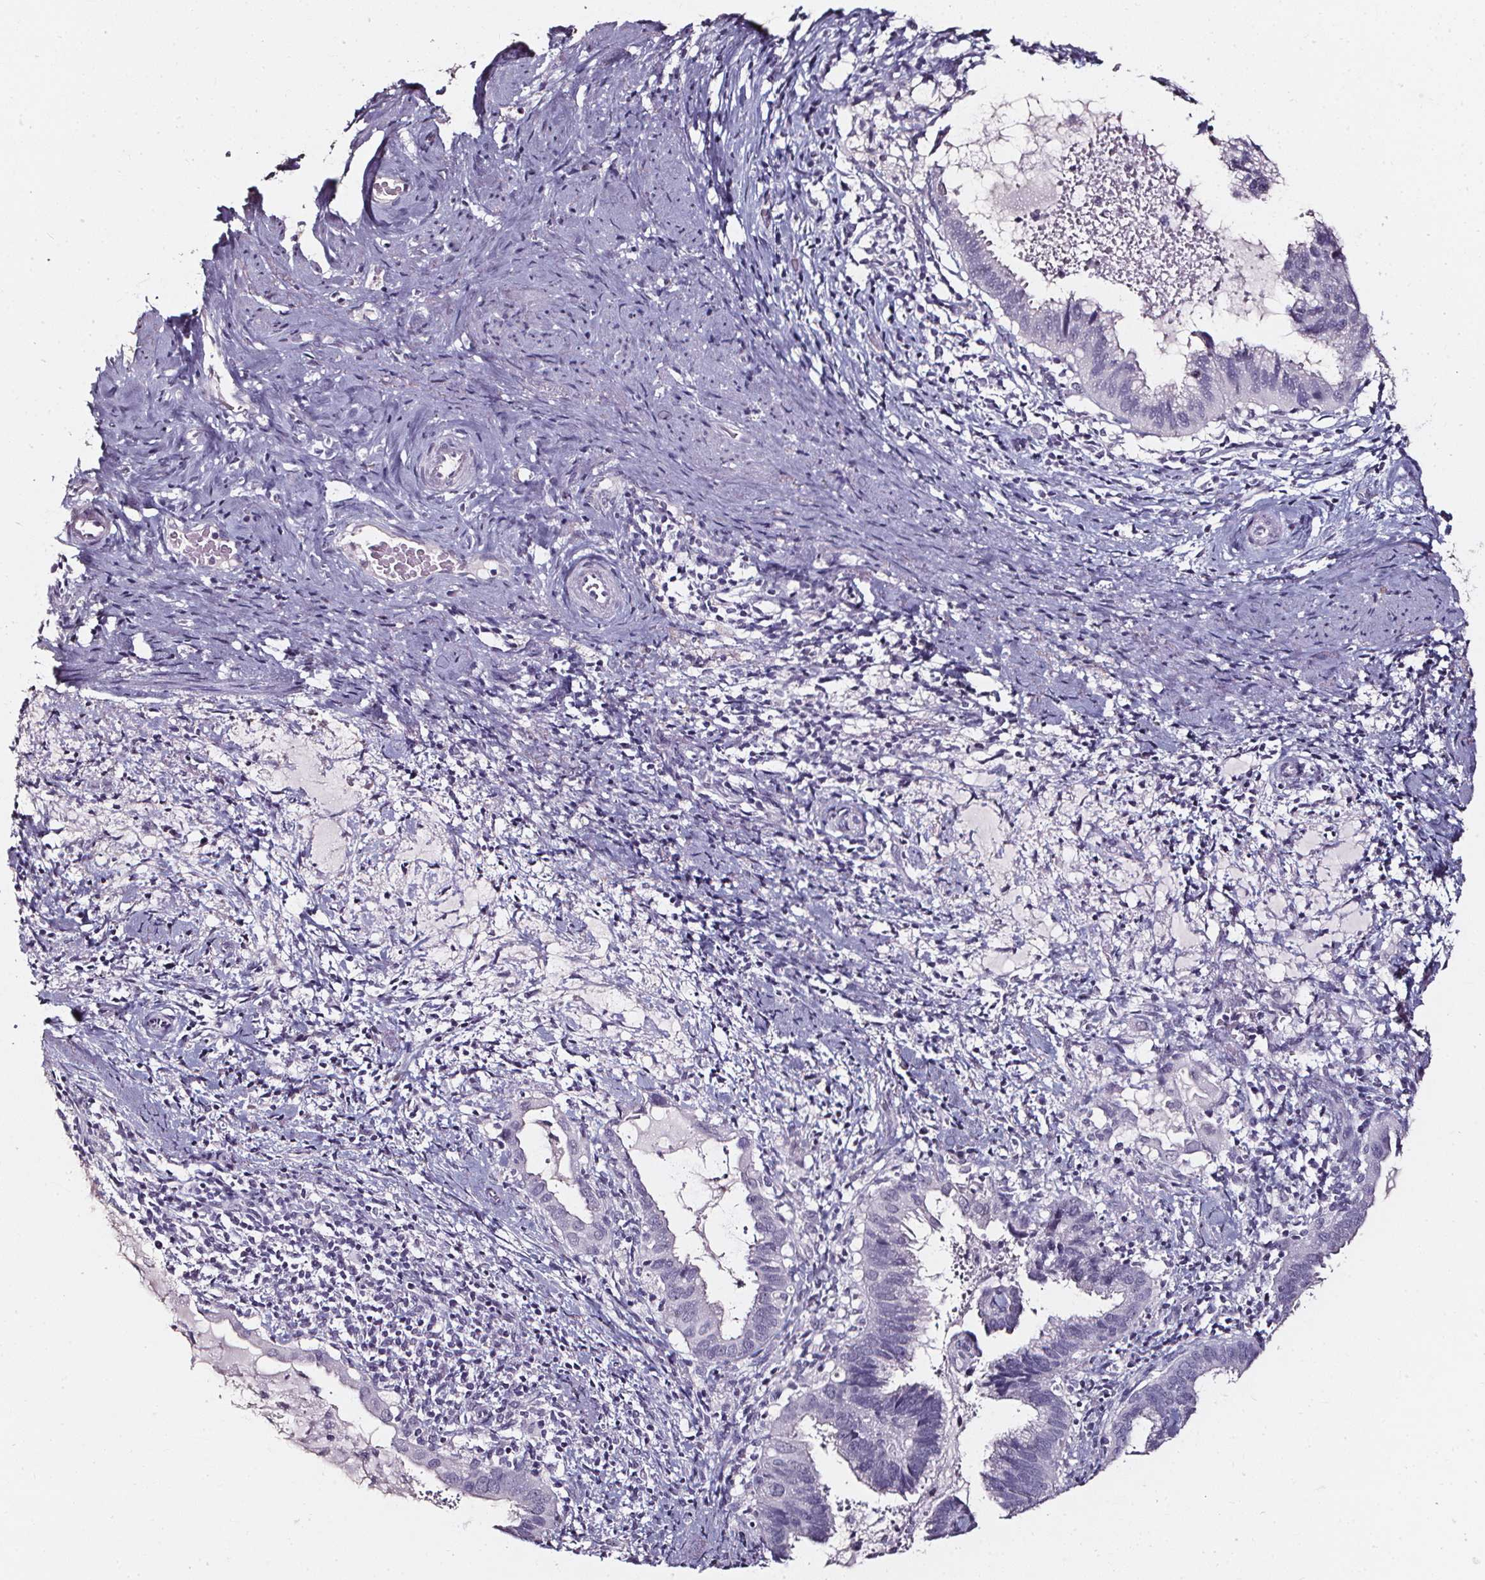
{"staining": {"intensity": "negative", "quantity": "none", "location": "none"}, "tissue": "cervical cancer", "cell_type": "Tumor cells", "image_type": "cancer", "snomed": [{"axis": "morphology", "description": "Adenocarcinoma, NOS"}, {"axis": "topography", "description": "Cervix"}], "caption": "Tumor cells are negative for brown protein staining in cervical adenocarcinoma. The staining was performed using DAB (3,3'-diaminobenzidine) to visualize the protein expression in brown, while the nuclei were stained in blue with hematoxylin (Magnification: 20x).", "gene": "DEFA5", "patient": {"sex": "female", "age": 56}}